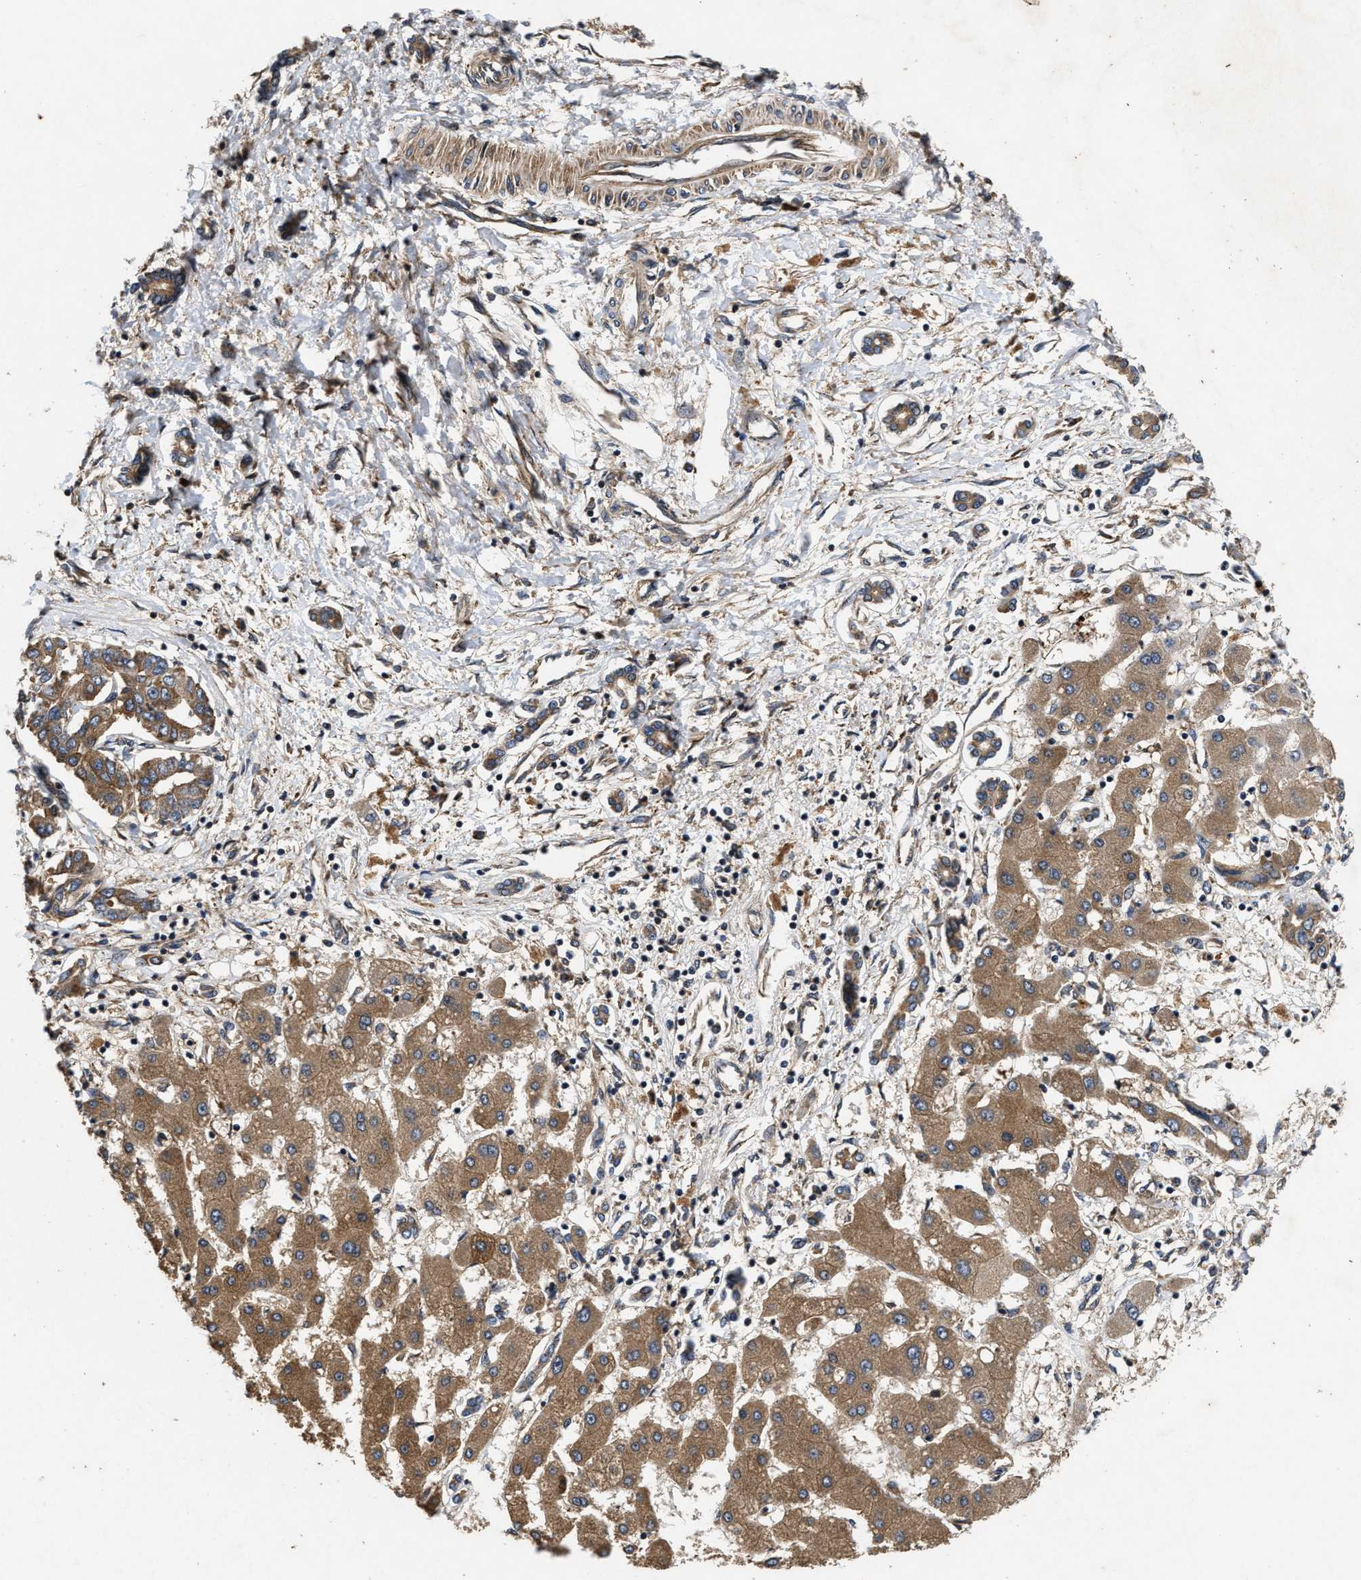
{"staining": {"intensity": "moderate", "quantity": ">75%", "location": "cytoplasmic/membranous"}, "tissue": "liver cancer", "cell_type": "Tumor cells", "image_type": "cancer", "snomed": [{"axis": "morphology", "description": "Cholangiocarcinoma"}, {"axis": "topography", "description": "Liver"}], "caption": "A brown stain labels moderate cytoplasmic/membranous expression of a protein in cholangiocarcinoma (liver) tumor cells. The staining was performed using DAB (3,3'-diaminobenzidine) to visualize the protein expression in brown, while the nuclei were stained in blue with hematoxylin (Magnification: 20x).", "gene": "EFNA4", "patient": {"sex": "male", "age": 59}}